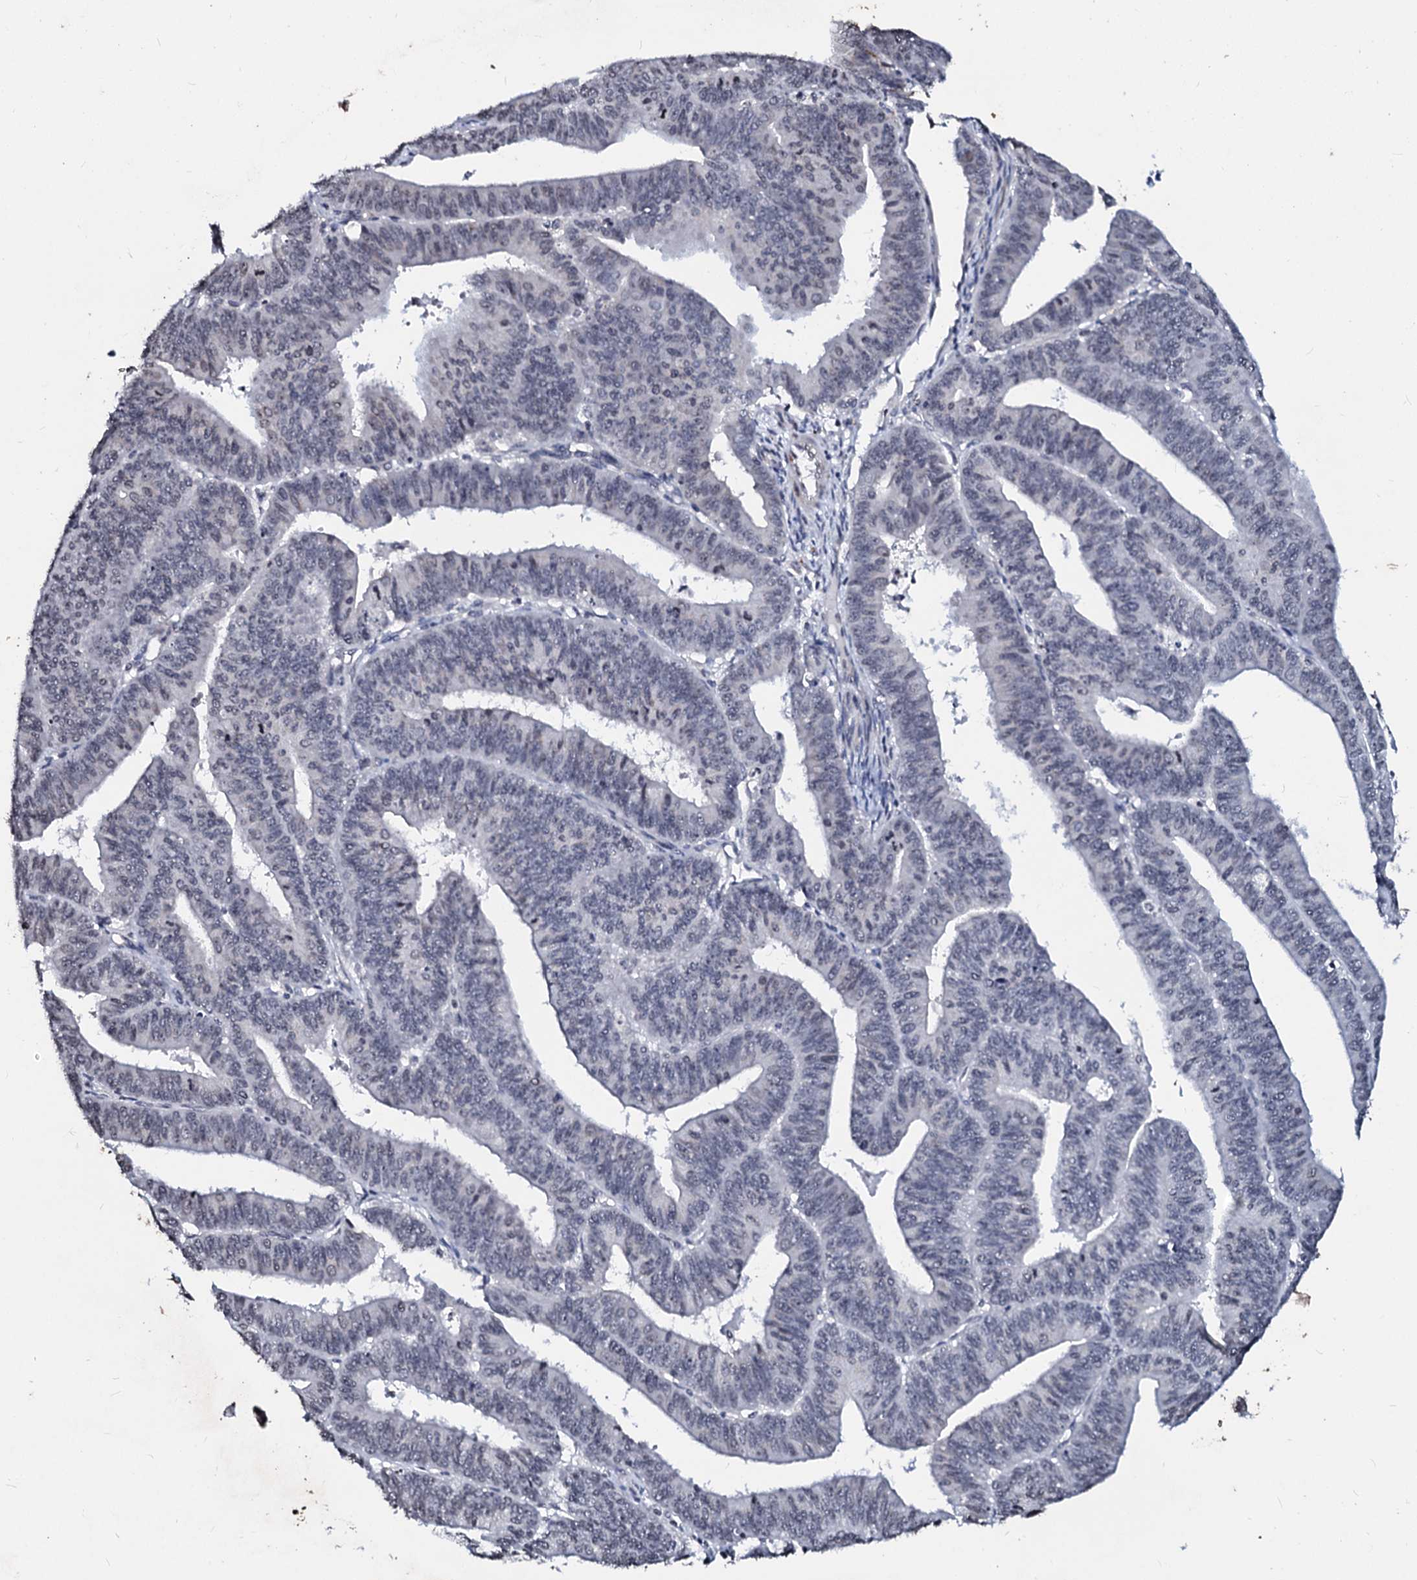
{"staining": {"intensity": "weak", "quantity": "<25%", "location": "nuclear"}, "tissue": "endometrial cancer", "cell_type": "Tumor cells", "image_type": "cancer", "snomed": [{"axis": "morphology", "description": "Adenocarcinoma, NOS"}, {"axis": "topography", "description": "Endometrium"}], "caption": "This is a histopathology image of IHC staining of adenocarcinoma (endometrial), which shows no staining in tumor cells.", "gene": "LSM11", "patient": {"sex": "female", "age": 73}}